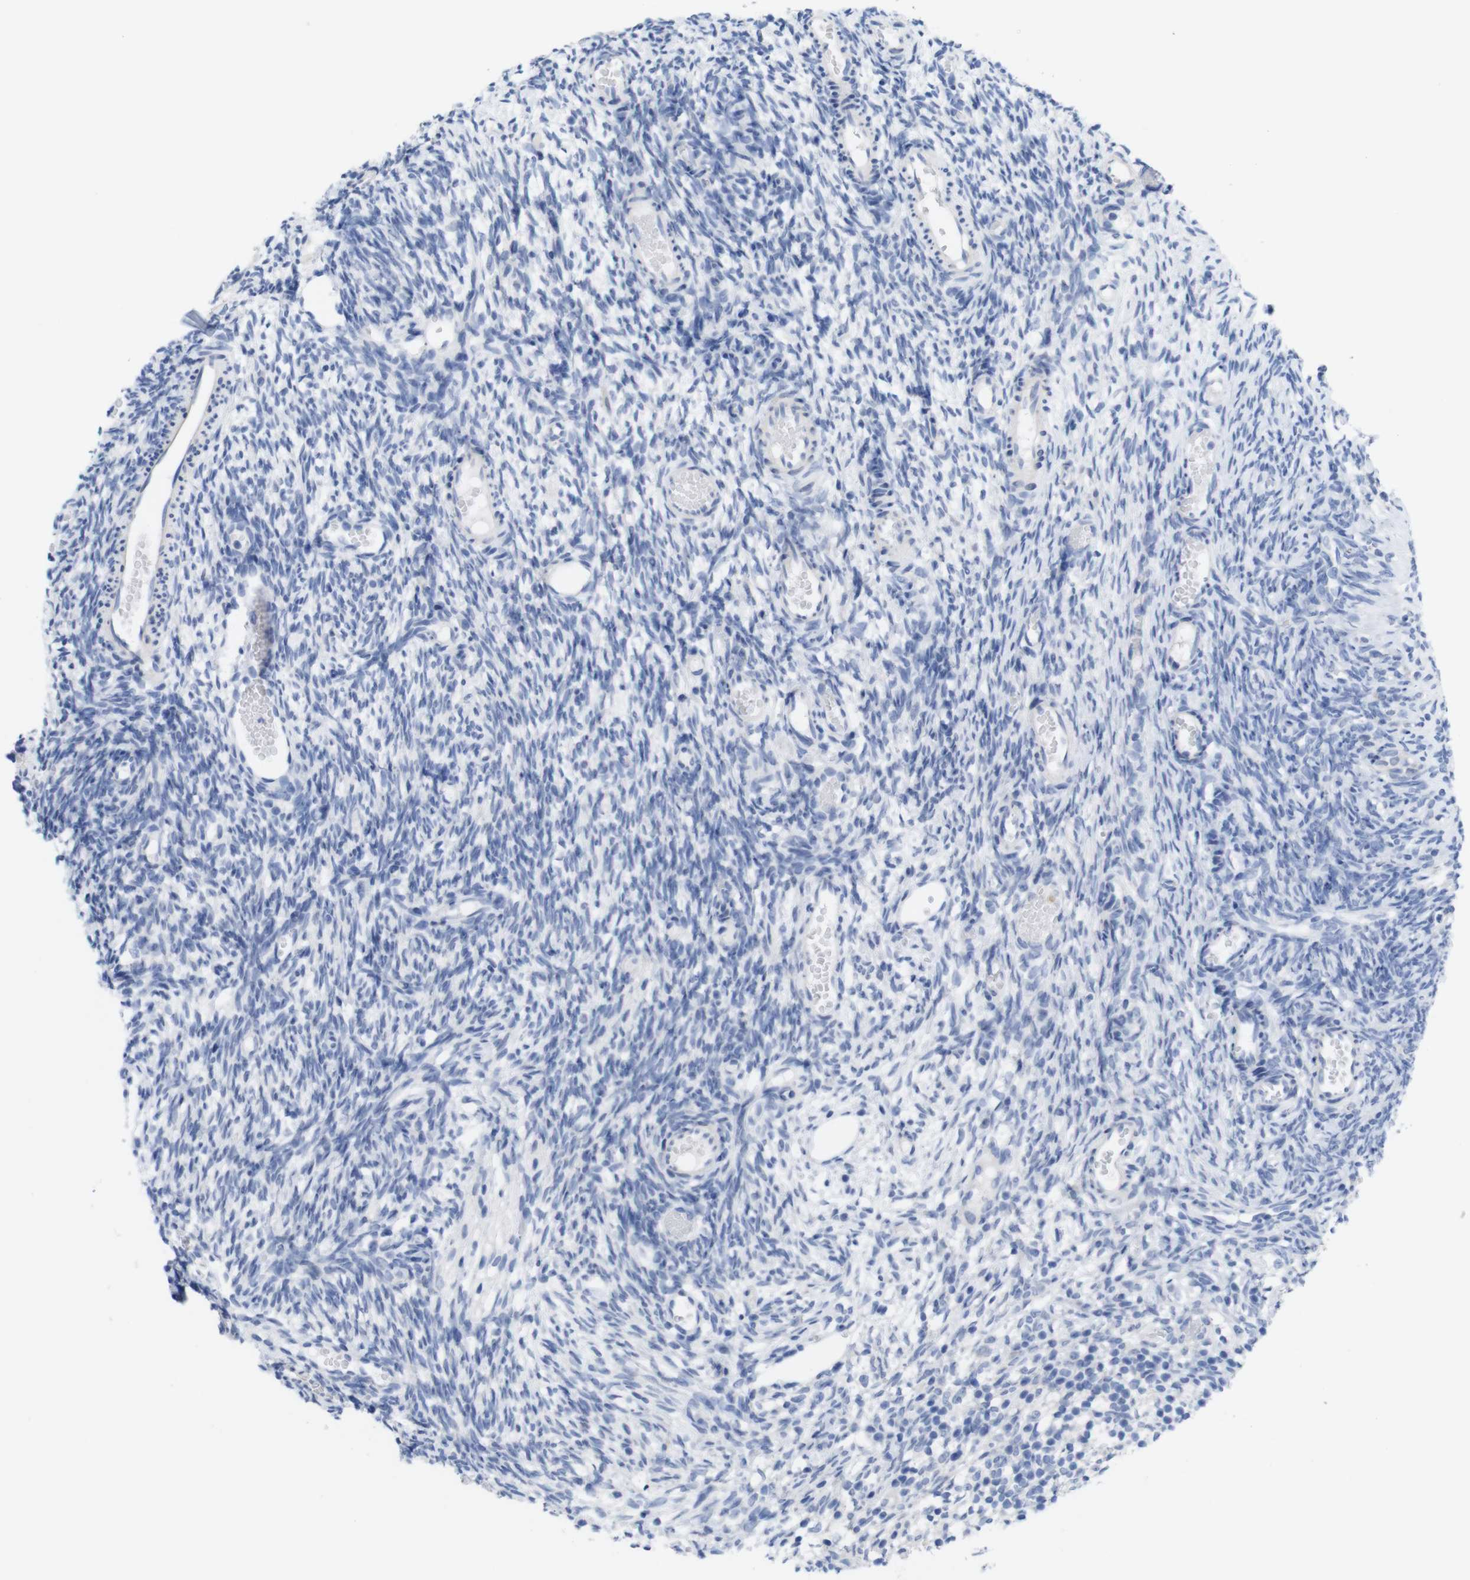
{"staining": {"intensity": "negative", "quantity": "none", "location": "none"}, "tissue": "ovary", "cell_type": "Ovarian stroma cells", "image_type": "normal", "snomed": [{"axis": "morphology", "description": "Normal tissue, NOS"}, {"axis": "topography", "description": "Ovary"}], "caption": "This image is of unremarkable ovary stained with immunohistochemistry (IHC) to label a protein in brown with the nuclei are counter-stained blue. There is no expression in ovarian stroma cells.", "gene": "PNMA1", "patient": {"sex": "female", "age": 35}}